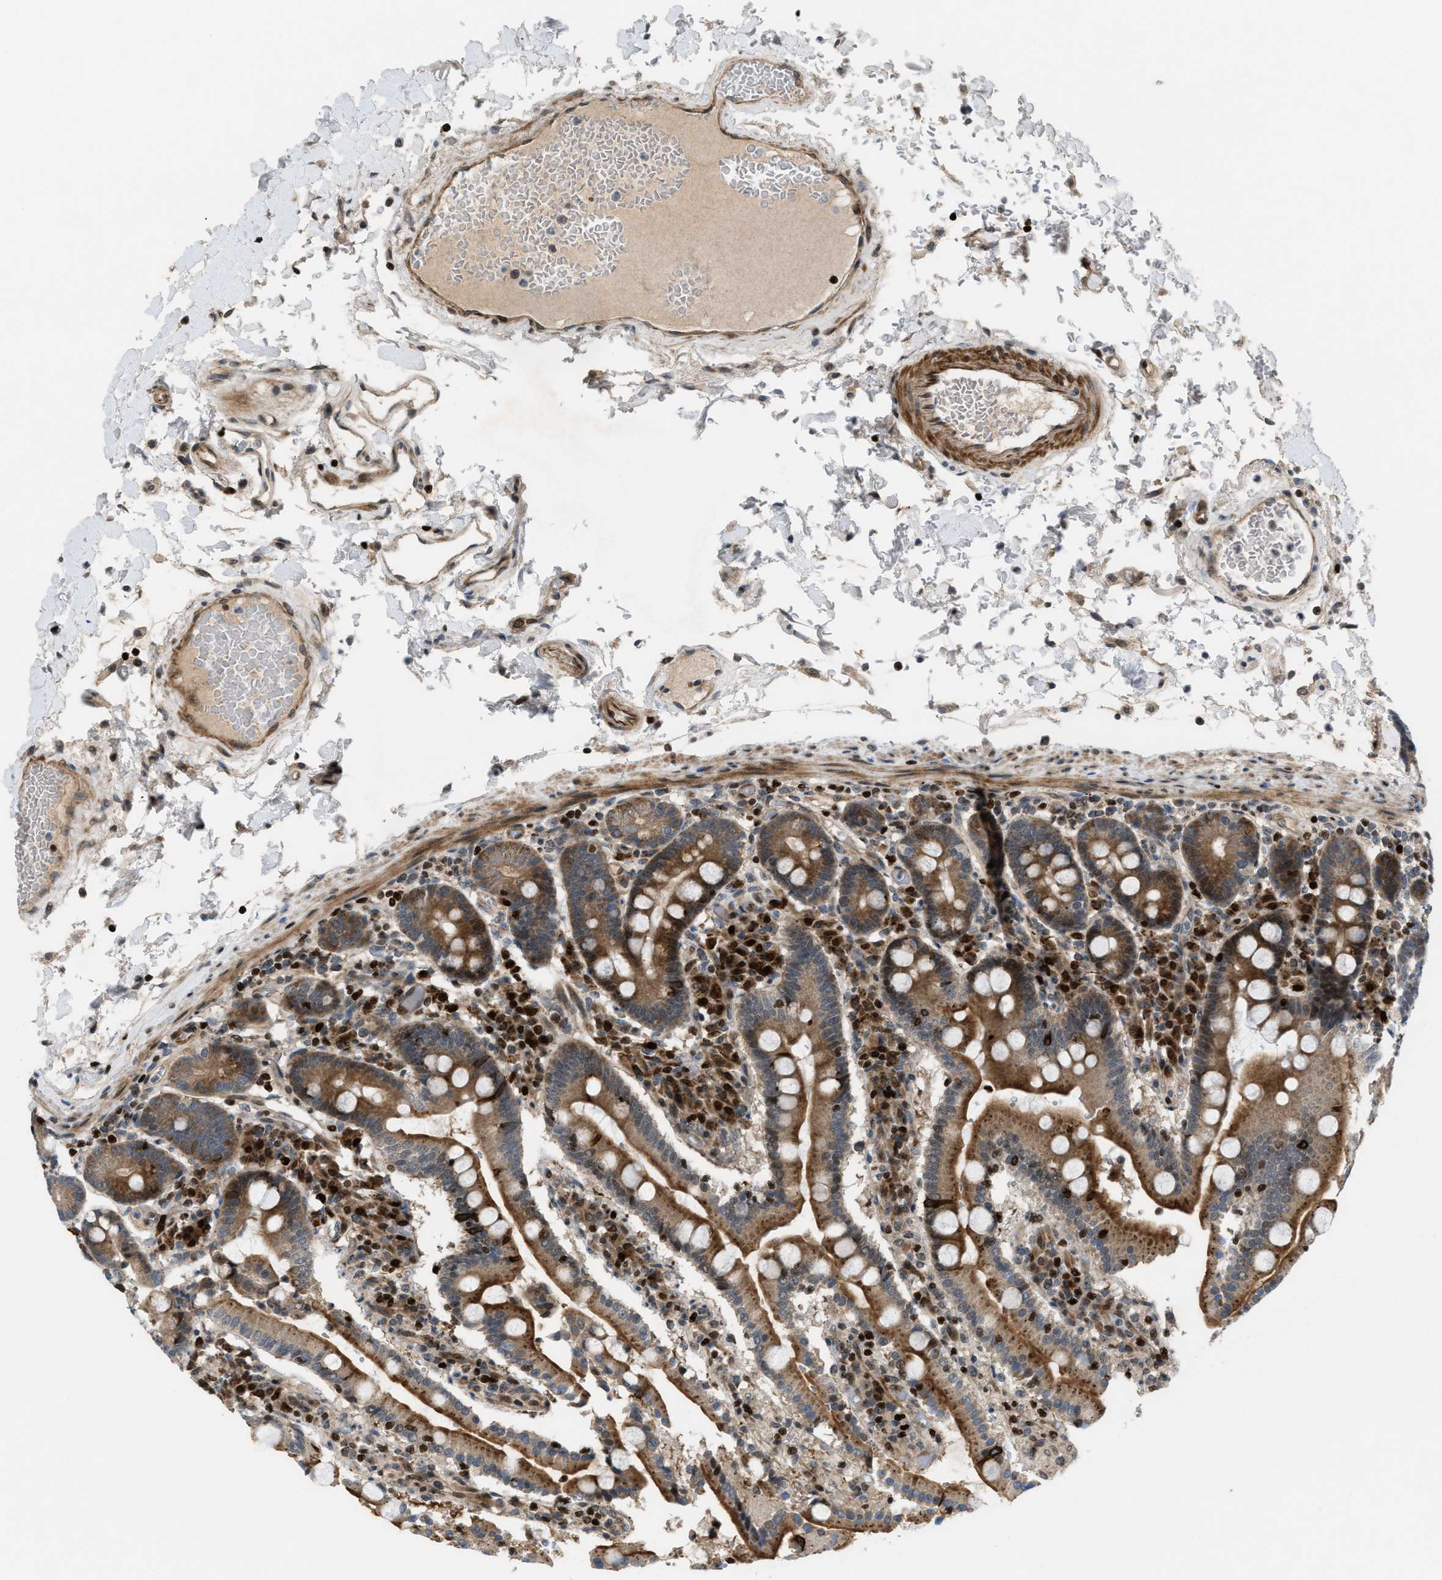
{"staining": {"intensity": "moderate", "quantity": ">75%", "location": "cytoplasmic/membranous"}, "tissue": "duodenum", "cell_type": "Glandular cells", "image_type": "normal", "snomed": [{"axis": "morphology", "description": "Normal tissue, NOS"}, {"axis": "topography", "description": "Small intestine, NOS"}], "caption": "Benign duodenum reveals moderate cytoplasmic/membranous positivity in about >75% of glandular cells.", "gene": "ZNF276", "patient": {"sex": "female", "age": 71}}